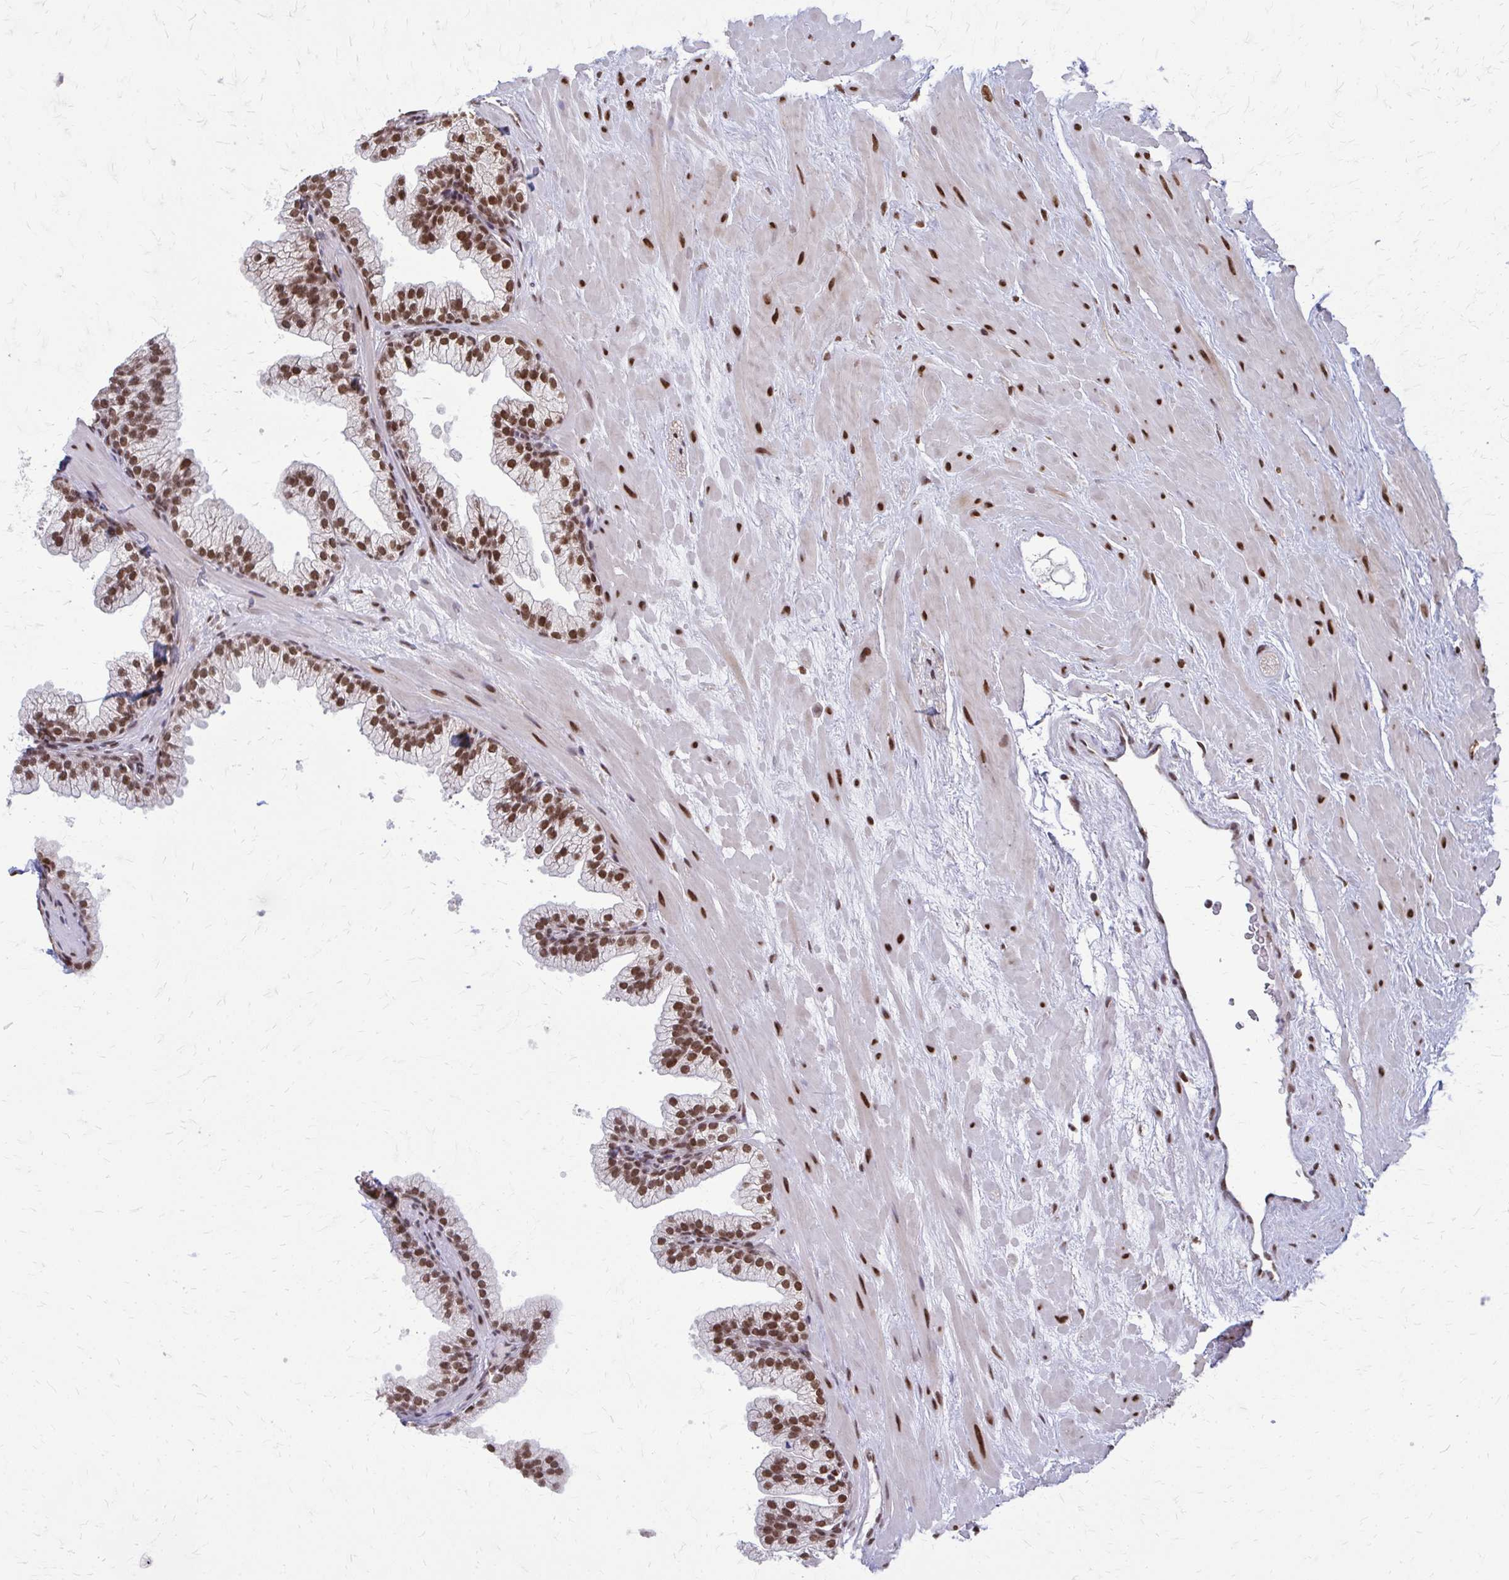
{"staining": {"intensity": "strong", "quantity": ">75%", "location": "nuclear"}, "tissue": "prostate", "cell_type": "Glandular cells", "image_type": "normal", "snomed": [{"axis": "morphology", "description": "Normal tissue, NOS"}, {"axis": "topography", "description": "Prostate"}, {"axis": "topography", "description": "Peripheral nerve tissue"}], "caption": "Immunohistochemistry (IHC) histopathology image of benign prostate: prostate stained using immunohistochemistry exhibits high levels of strong protein expression localized specifically in the nuclear of glandular cells, appearing as a nuclear brown color.", "gene": "TTF1", "patient": {"sex": "male", "age": 61}}